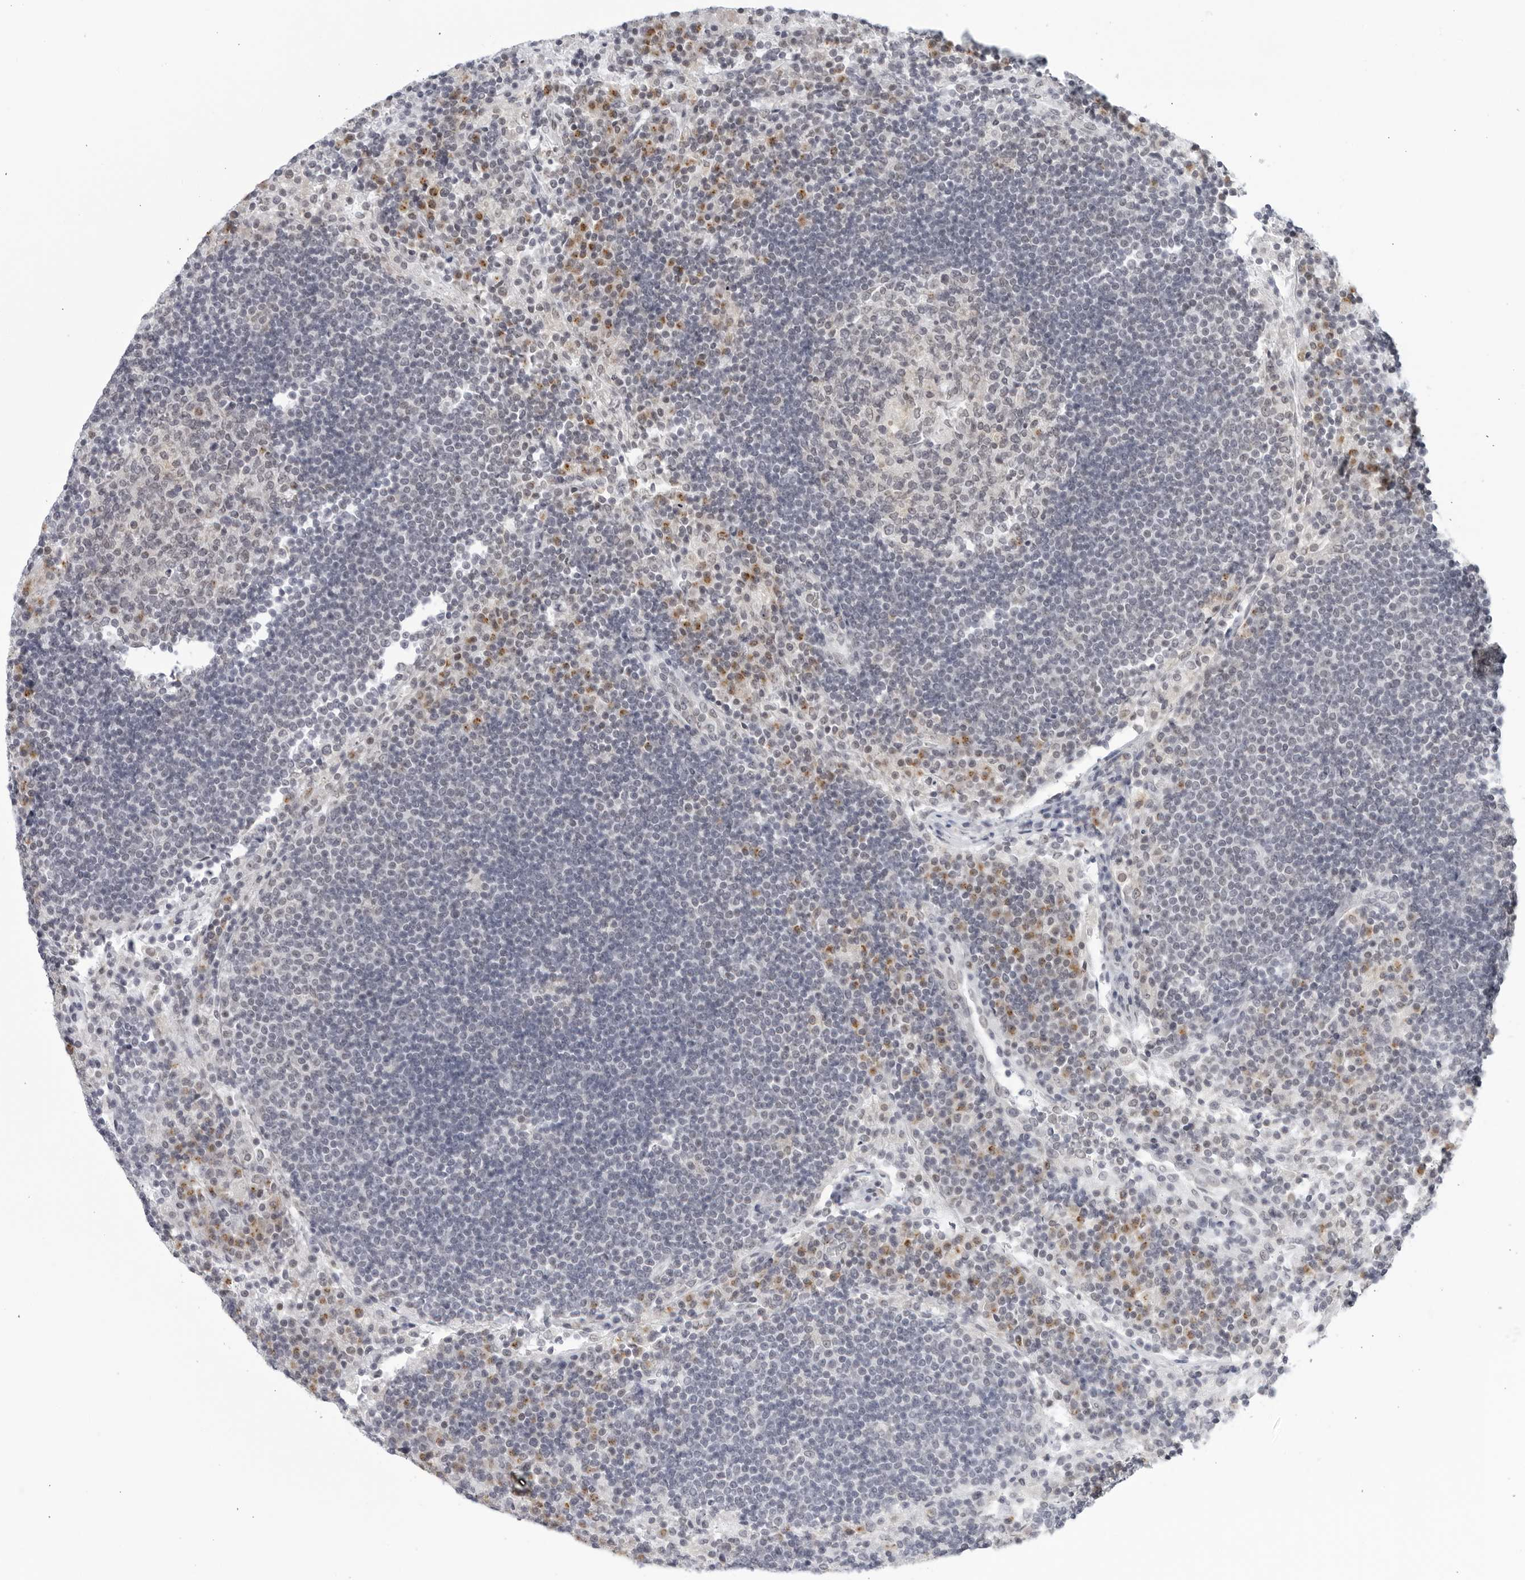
{"staining": {"intensity": "moderate", "quantity": "<25%", "location": "cytoplasmic/membranous"}, "tissue": "lymph node", "cell_type": "Germinal center cells", "image_type": "normal", "snomed": [{"axis": "morphology", "description": "Normal tissue, NOS"}, {"axis": "topography", "description": "Lymph node"}], "caption": "Approximately <25% of germinal center cells in unremarkable lymph node display moderate cytoplasmic/membranous protein expression as visualized by brown immunohistochemical staining.", "gene": "WDTC1", "patient": {"sex": "female", "age": 53}}